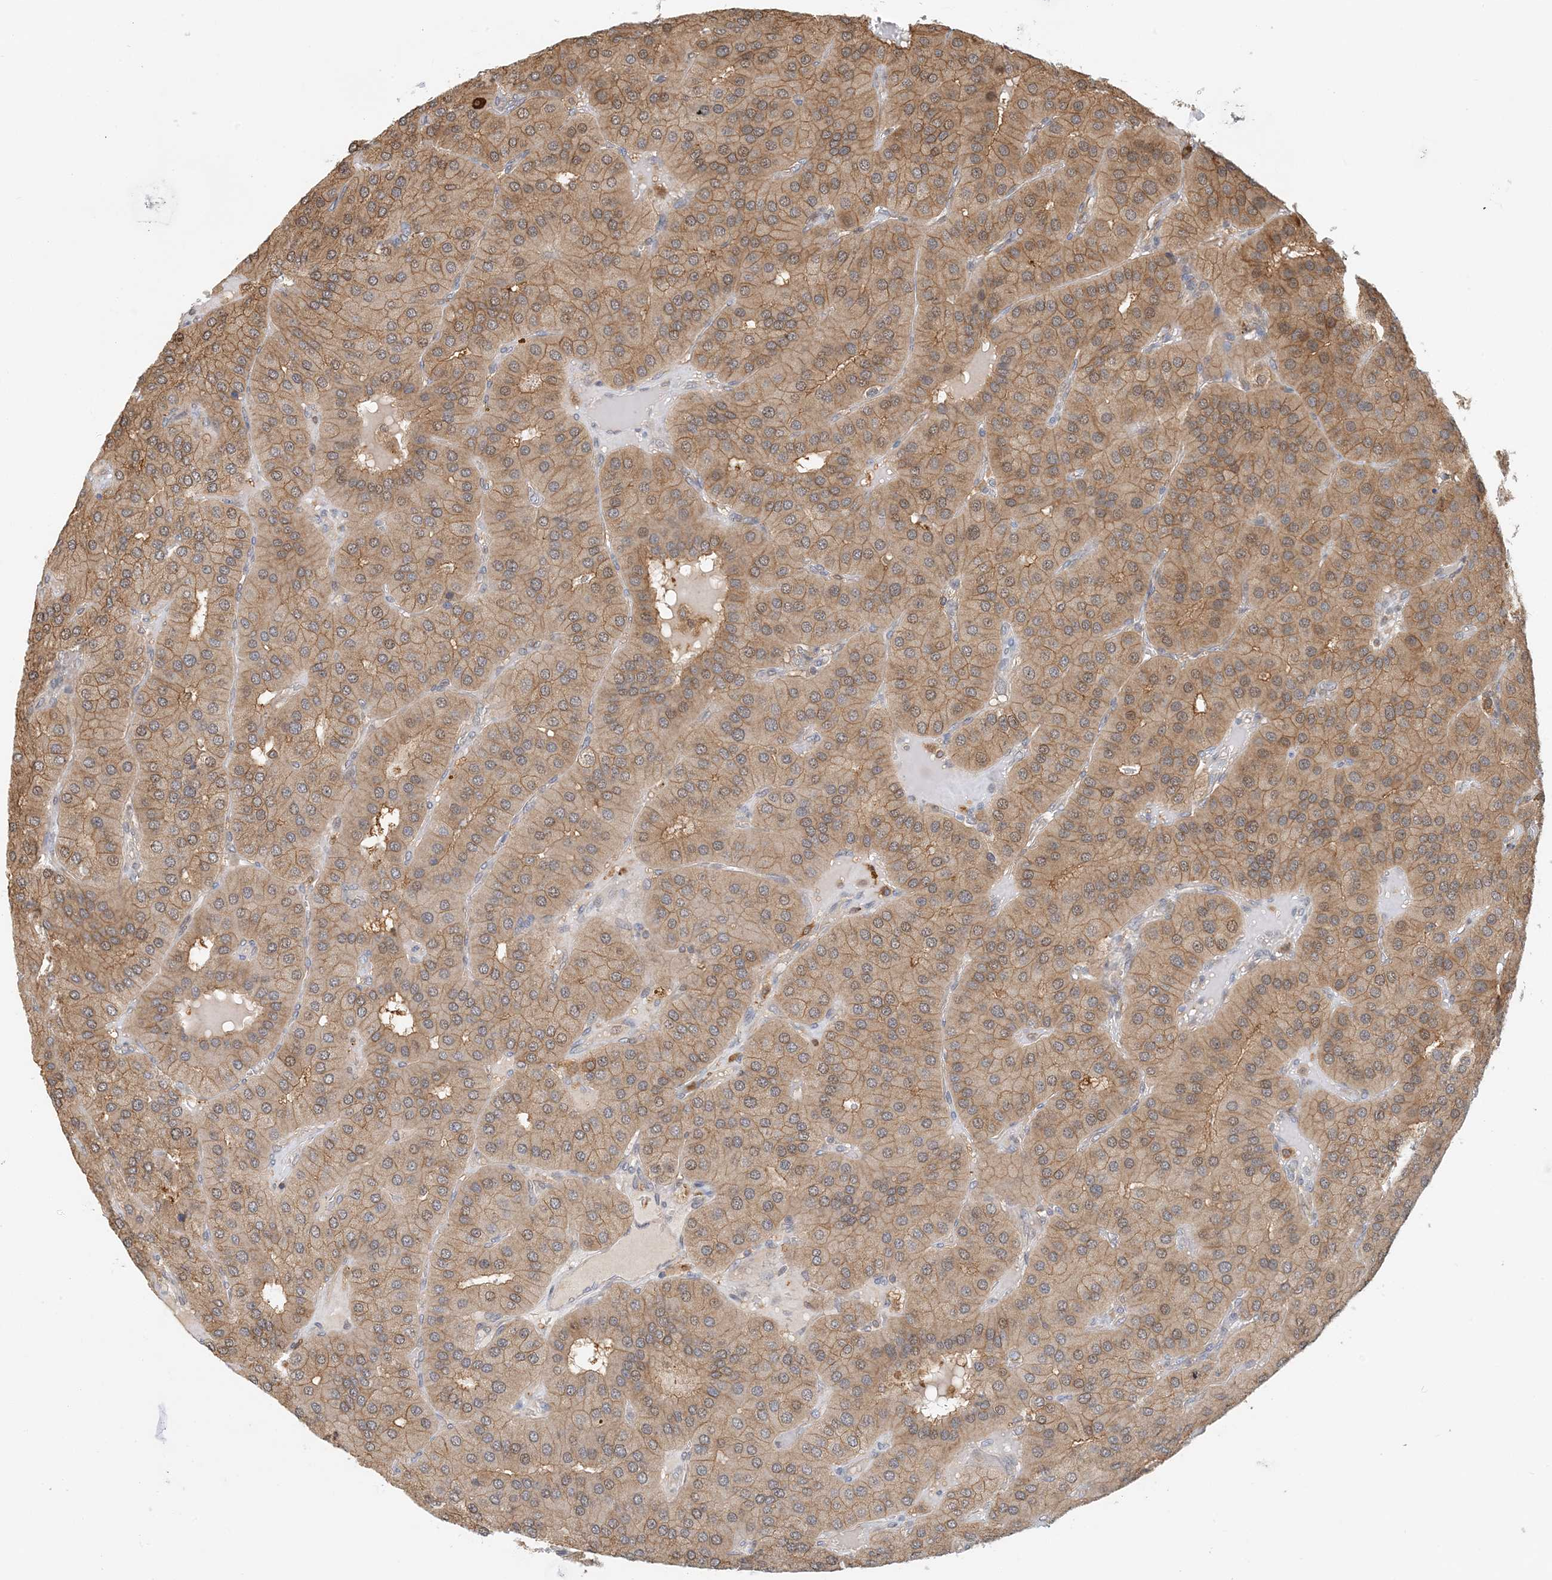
{"staining": {"intensity": "moderate", "quantity": ">75%", "location": "cytoplasmic/membranous"}, "tissue": "parathyroid gland", "cell_type": "Glandular cells", "image_type": "normal", "snomed": [{"axis": "morphology", "description": "Normal tissue, NOS"}, {"axis": "morphology", "description": "Adenoma, NOS"}, {"axis": "topography", "description": "Parathyroid gland"}], "caption": "Glandular cells display medium levels of moderate cytoplasmic/membranous staining in about >75% of cells in unremarkable parathyroid gland.", "gene": "HNMT", "patient": {"sex": "female", "age": 86}}